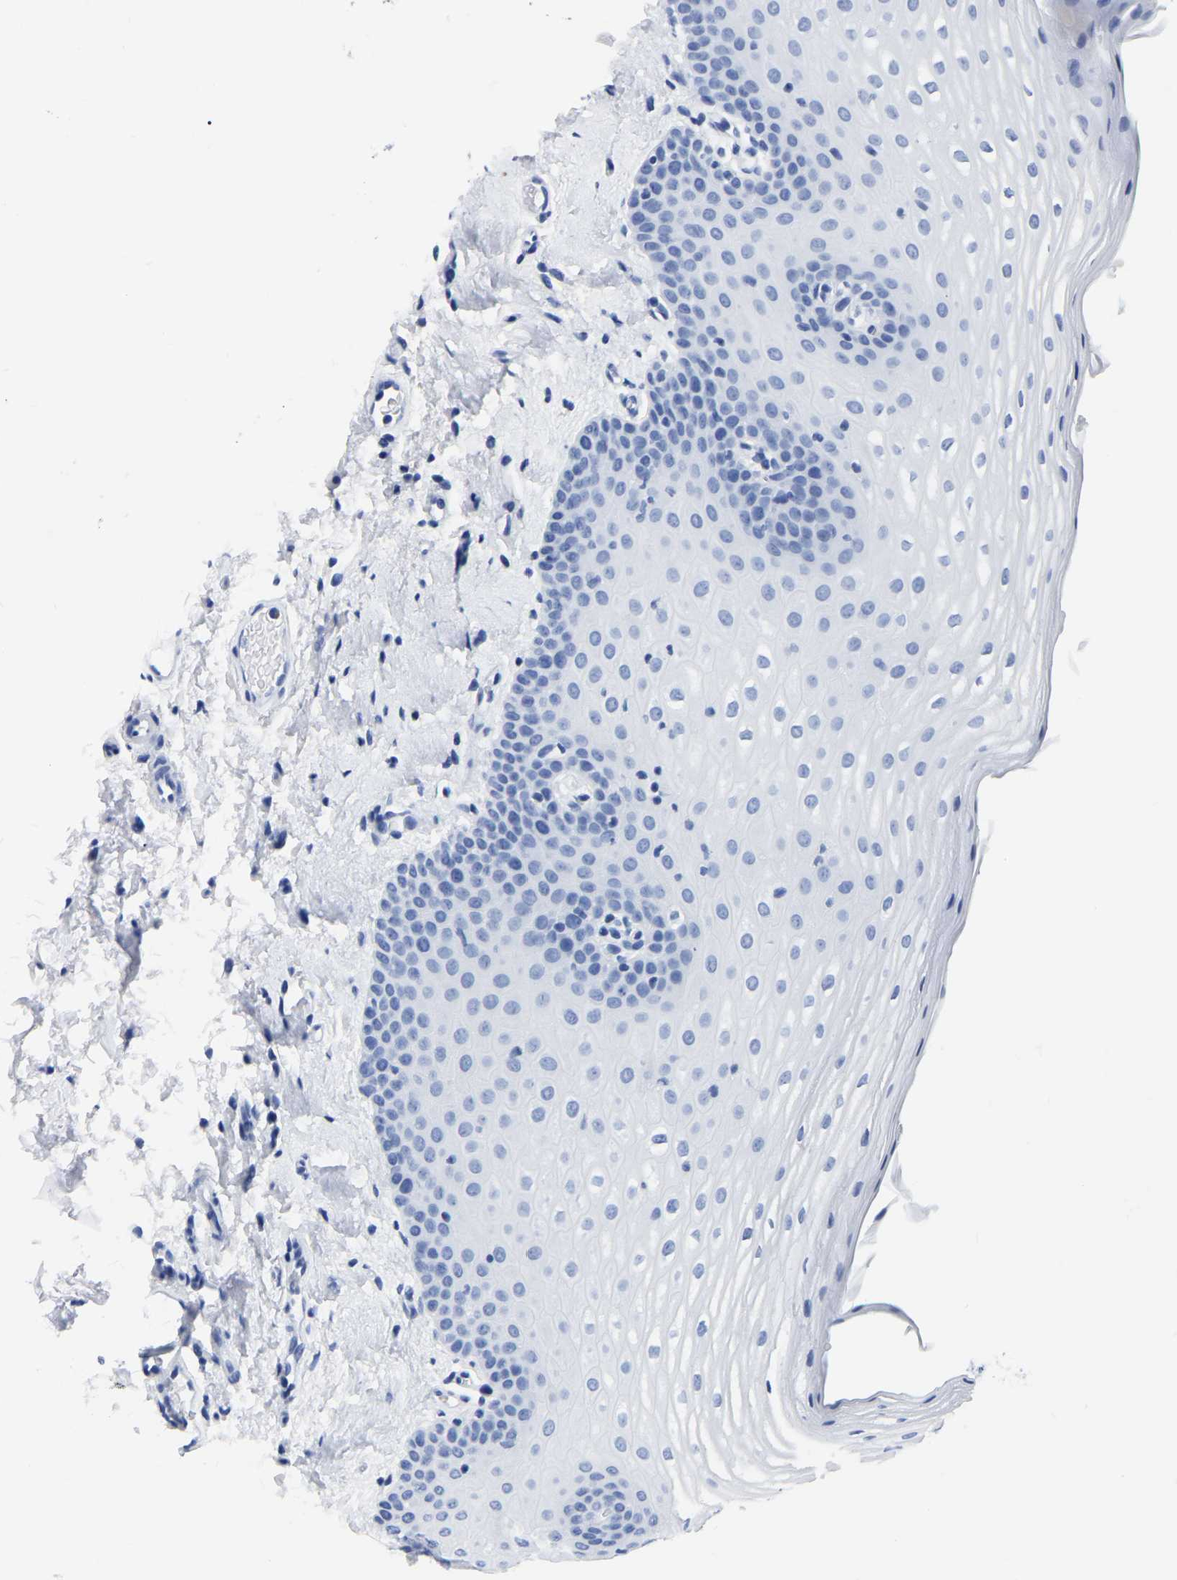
{"staining": {"intensity": "negative", "quantity": "none", "location": "none"}, "tissue": "oral mucosa", "cell_type": "Squamous epithelial cells", "image_type": "normal", "snomed": [{"axis": "morphology", "description": "Normal tissue, NOS"}, {"axis": "topography", "description": "Skin"}, {"axis": "topography", "description": "Oral tissue"}], "caption": "Immunohistochemical staining of benign human oral mucosa reveals no significant staining in squamous epithelial cells. The staining was performed using DAB (3,3'-diaminobenzidine) to visualize the protein expression in brown, while the nuclei were stained in blue with hematoxylin (Magnification: 20x).", "gene": "IMPG2", "patient": {"sex": "male", "age": 84}}